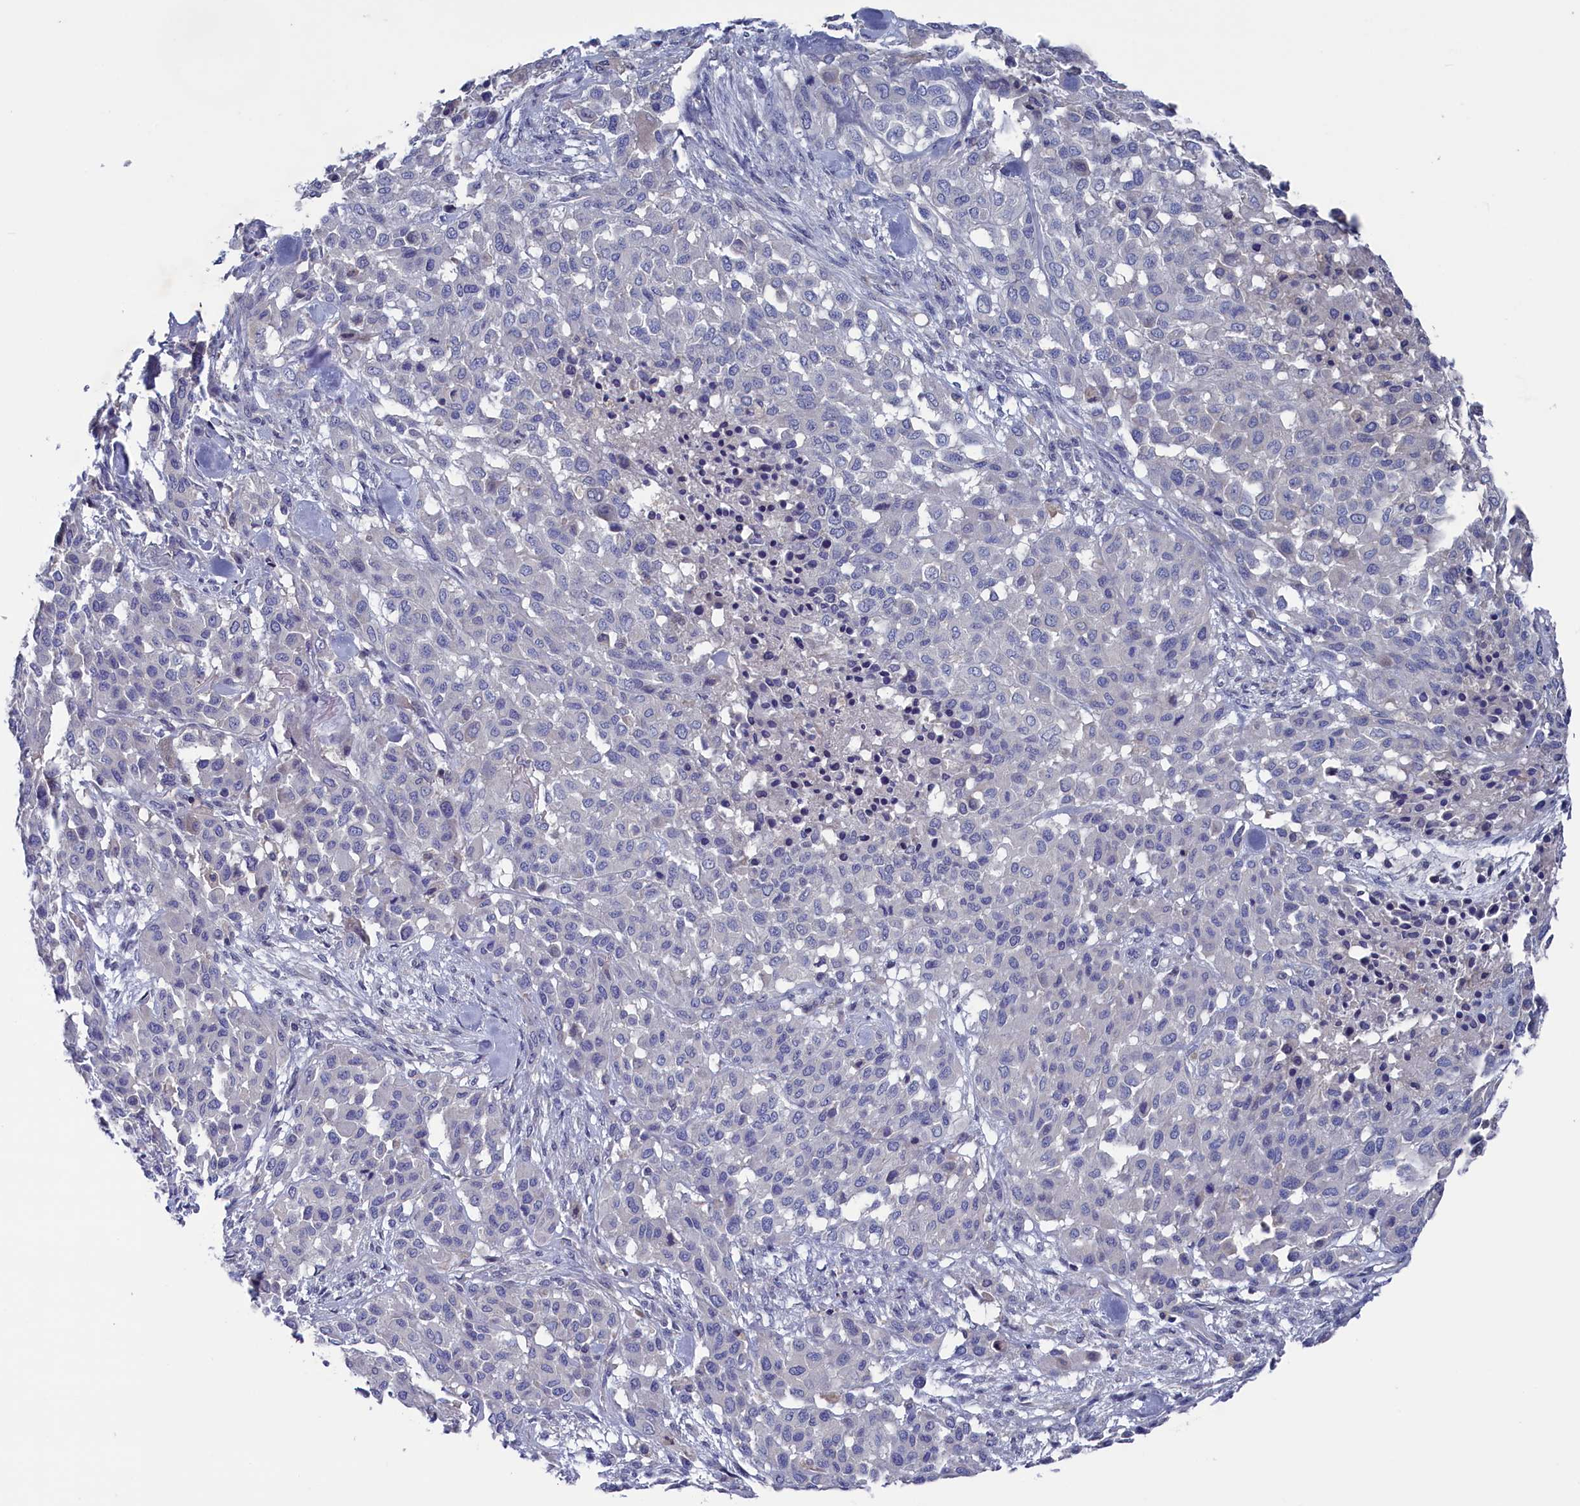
{"staining": {"intensity": "negative", "quantity": "none", "location": "none"}, "tissue": "melanoma", "cell_type": "Tumor cells", "image_type": "cancer", "snomed": [{"axis": "morphology", "description": "Malignant melanoma, Metastatic site"}, {"axis": "topography", "description": "Skin"}], "caption": "IHC histopathology image of neoplastic tissue: human melanoma stained with DAB displays no significant protein positivity in tumor cells.", "gene": "SPATA13", "patient": {"sex": "female", "age": 81}}